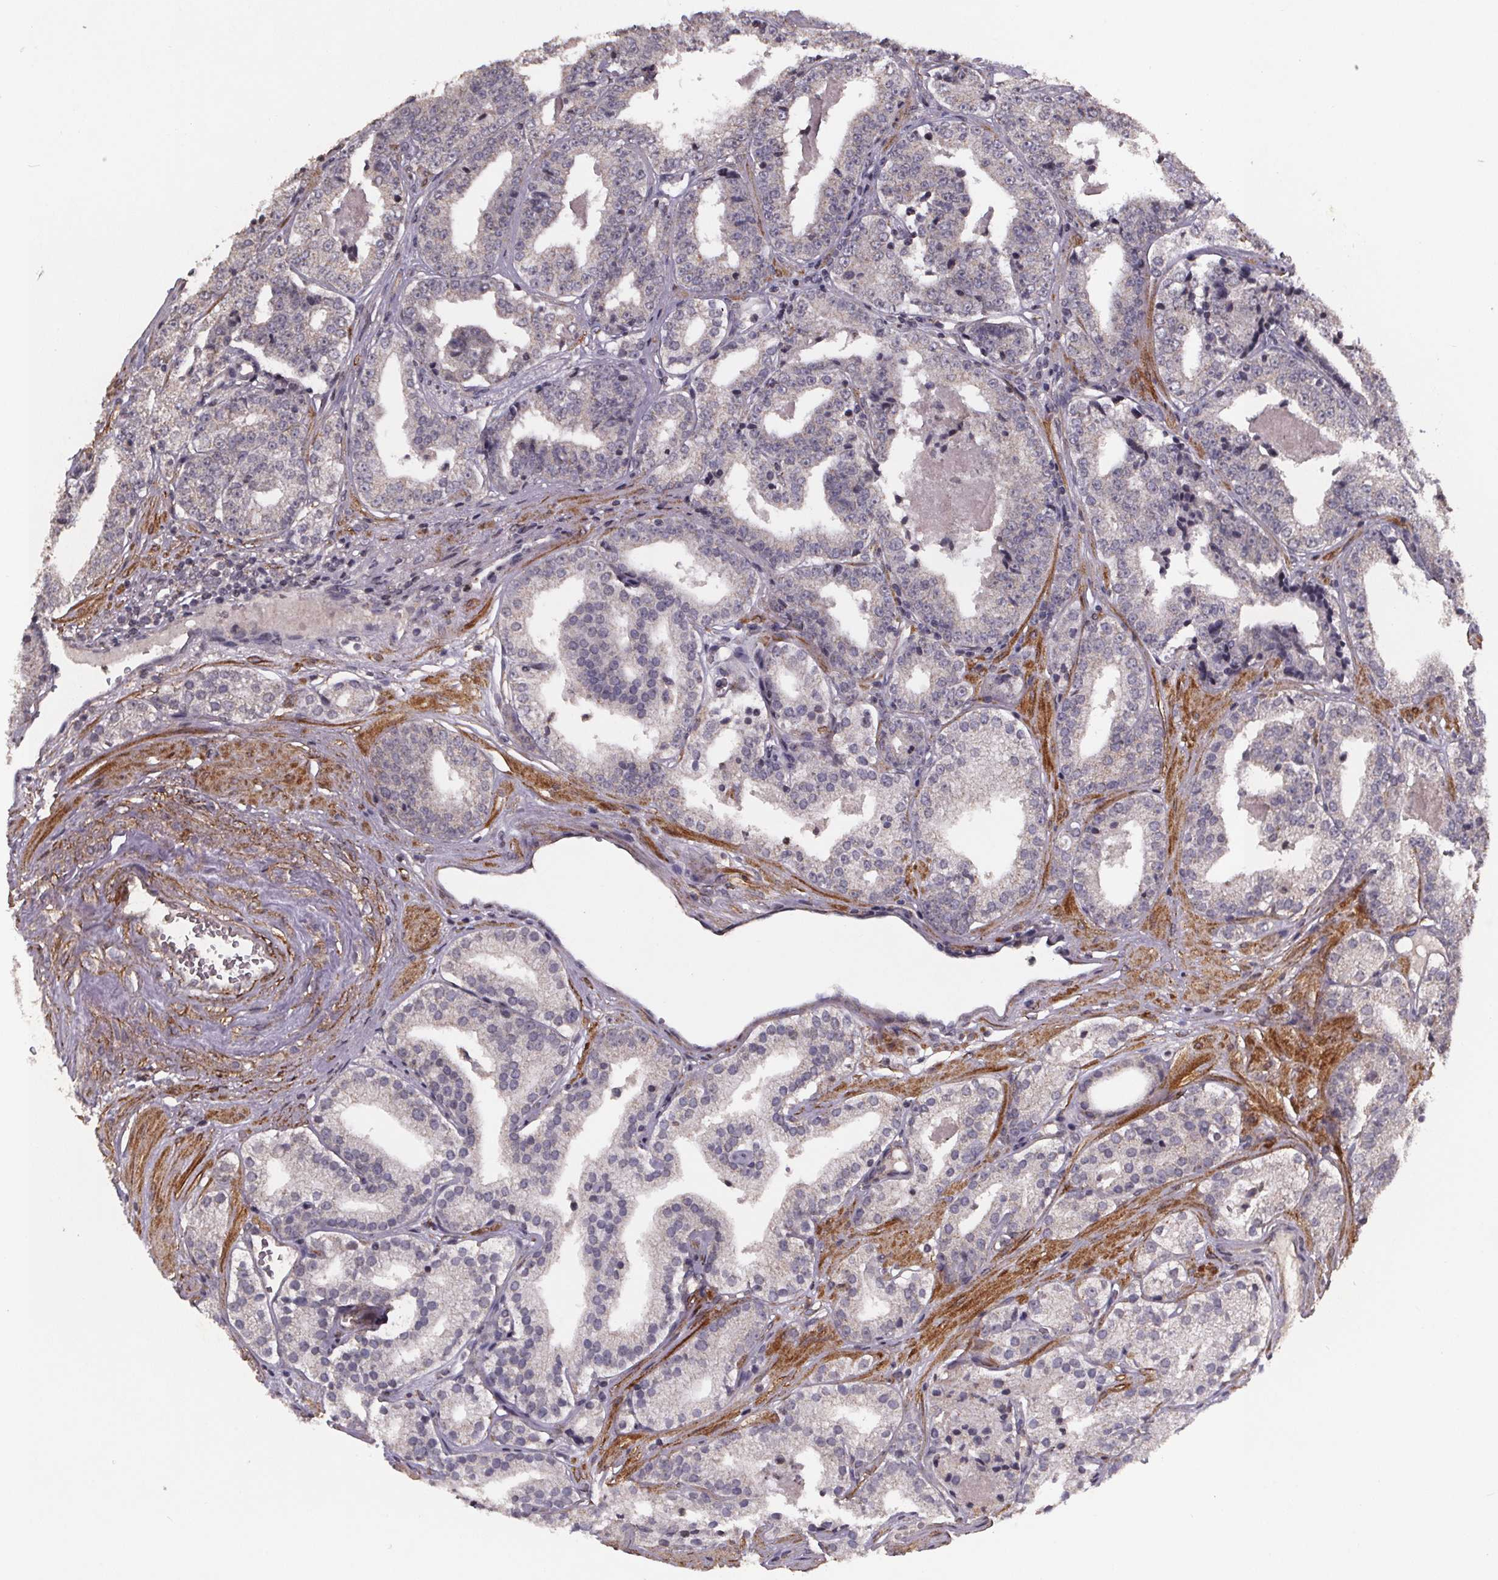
{"staining": {"intensity": "negative", "quantity": "none", "location": "none"}, "tissue": "prostate cancer", "cell_type": "Tumor cells", "image_type": "cancer", "snomed": [{"axis": "morphology", "description": "Adenocarcinoma, Low grade"}, {"axis": "topography", "description": "Prostate"}], "caption": "A micrograph of prostate cancer (low-grade adenocarcinoma) stained for a protein demonstrates no brown staining in tumor cells.", "gene": "PALLD", "patient": {"sex": "male", "age": 60}}